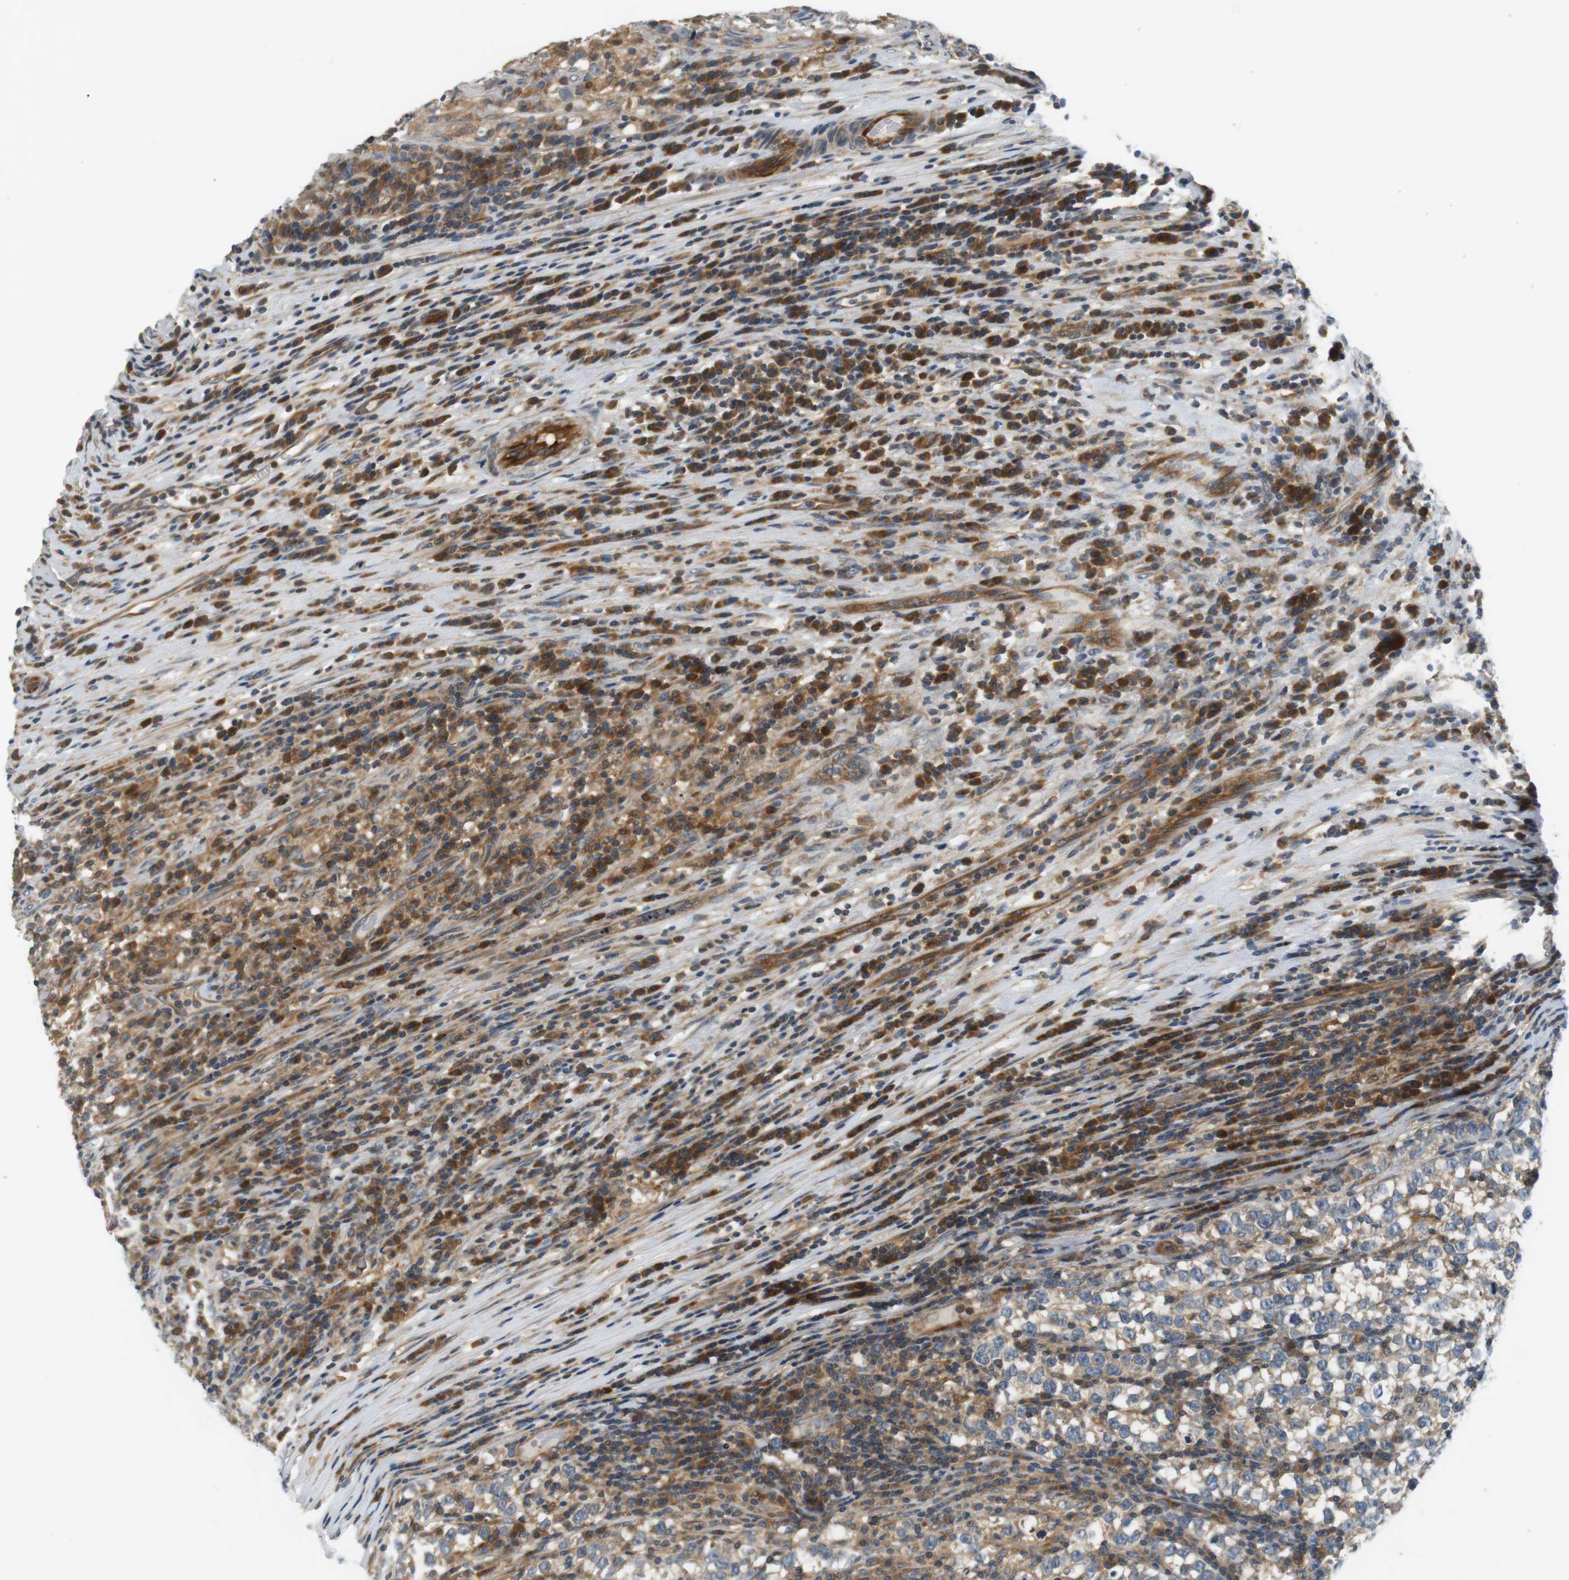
{"staining": {"intensity": "weak", "quantity": ">75%", "location": "cytoplasmic/membranous"}, "tissue": "testis cancer", "cell_type": "Tumor cells", "image_type": "cancer", "snomed": [{"axis": "morphology", "description": "Normal tissue, NOS"}, {"axis": "morphology", "description": "Seminoma, NOS"}, {"axis": "topography", "description": "Testis"}], "caption": "Immunohistochemical staining of seminoma (testis) demonstrates weak cytoplasmic/membranous protein staining in about >75% of tumor cells.", "gene": "SH3GLB1", "patient": {"sex": "male", "age": 43}}